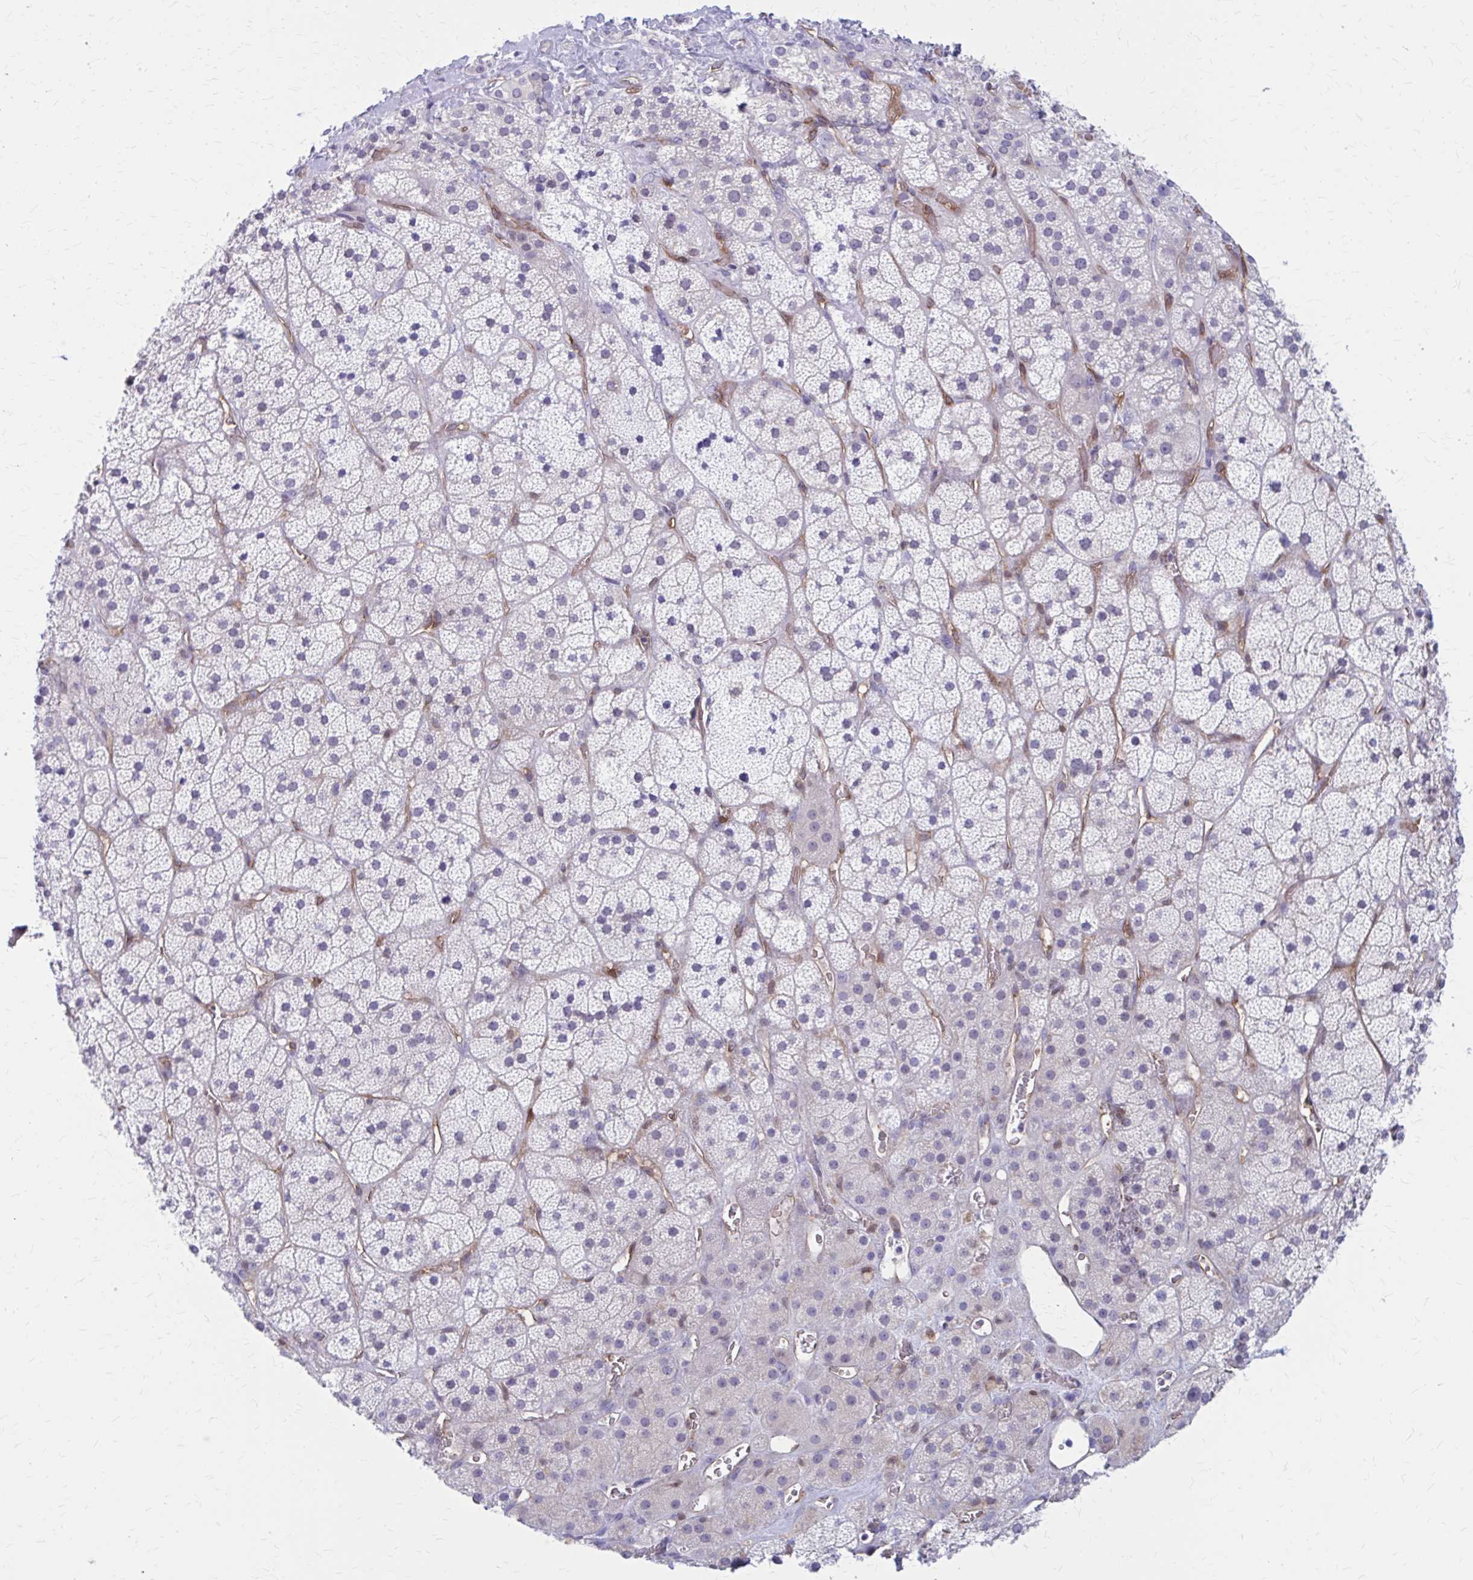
{"staining": {"intensity": "weak", "quantity": "<25%", "location": "cytoplasmic/membranous"}, "tissue": "adrenal gland", "cell_type": "Glandular cells", "image_type": "normal", "snomed": [{"axis": "morphology", "description": "Normal tissue, NOS"}, {"axis": "topography", "description": "Adrenal gland"}], "caption": "Immunohistochemistry (IHC) of unremarkable human adrenal gland displays no positivity in glandular cells.", "gene": "CLIC2", "patient": {"sex": "male", "age": 57}}